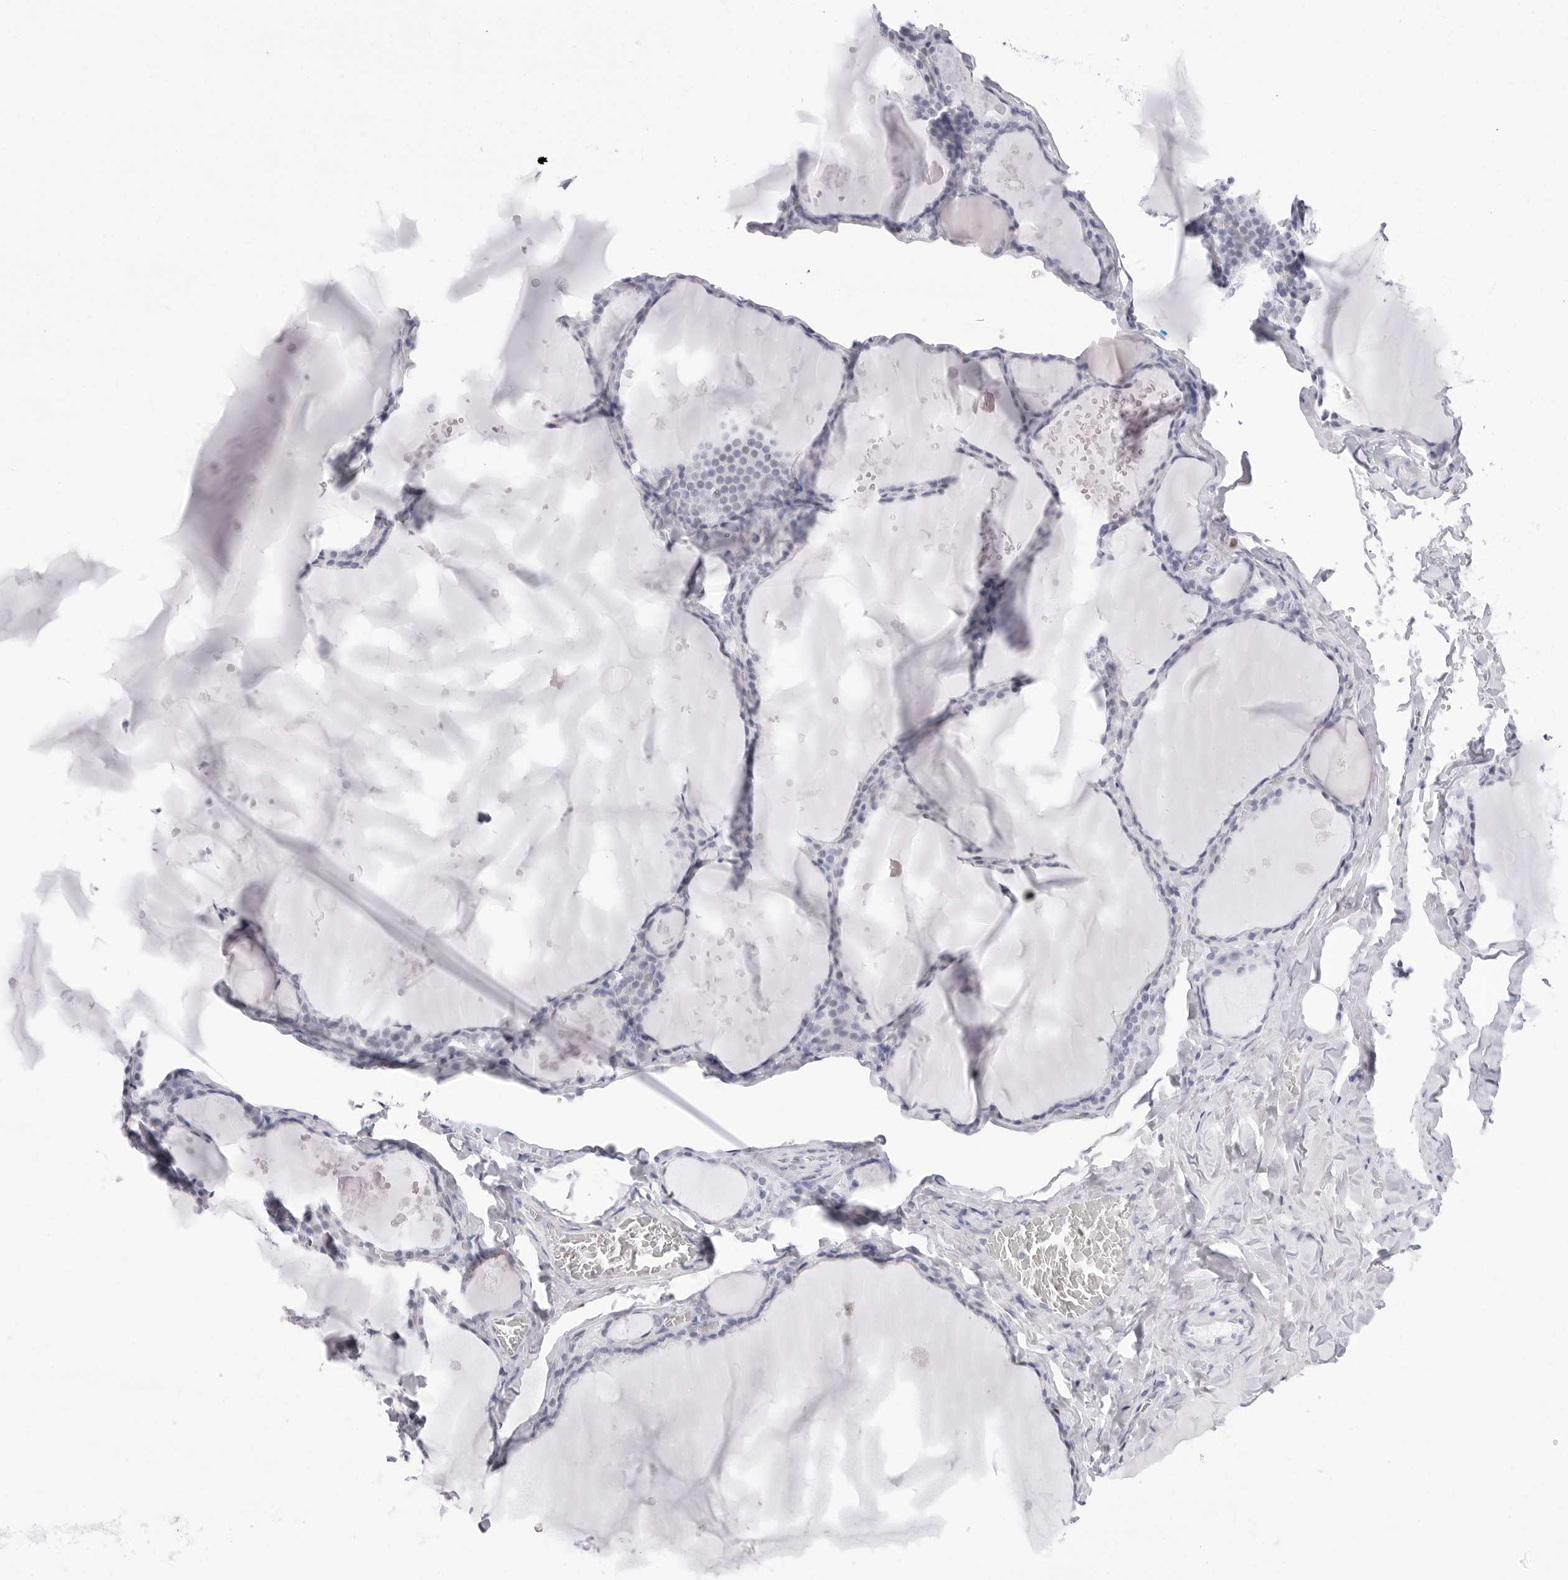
{"staining": {"intensity": "negative", "quantity": "none", "location": "none"}, "tissue": "thyroid gland", "cell_type": "Glandular cells", "image_type": "normal", "snomed": [{"axis": "morphology", "description": "Normal tissue, NOS"}, {"axis": "topography", "description": "Thyroid gland"}], "caption": "Immunohistochemistry (IHC) photomicrograph of normal thyroid gland stained for a protein (brown), which reveals no expression in glandular cells.", "gene": "NASP", "patient": {"sex": "male", "age": 56}}